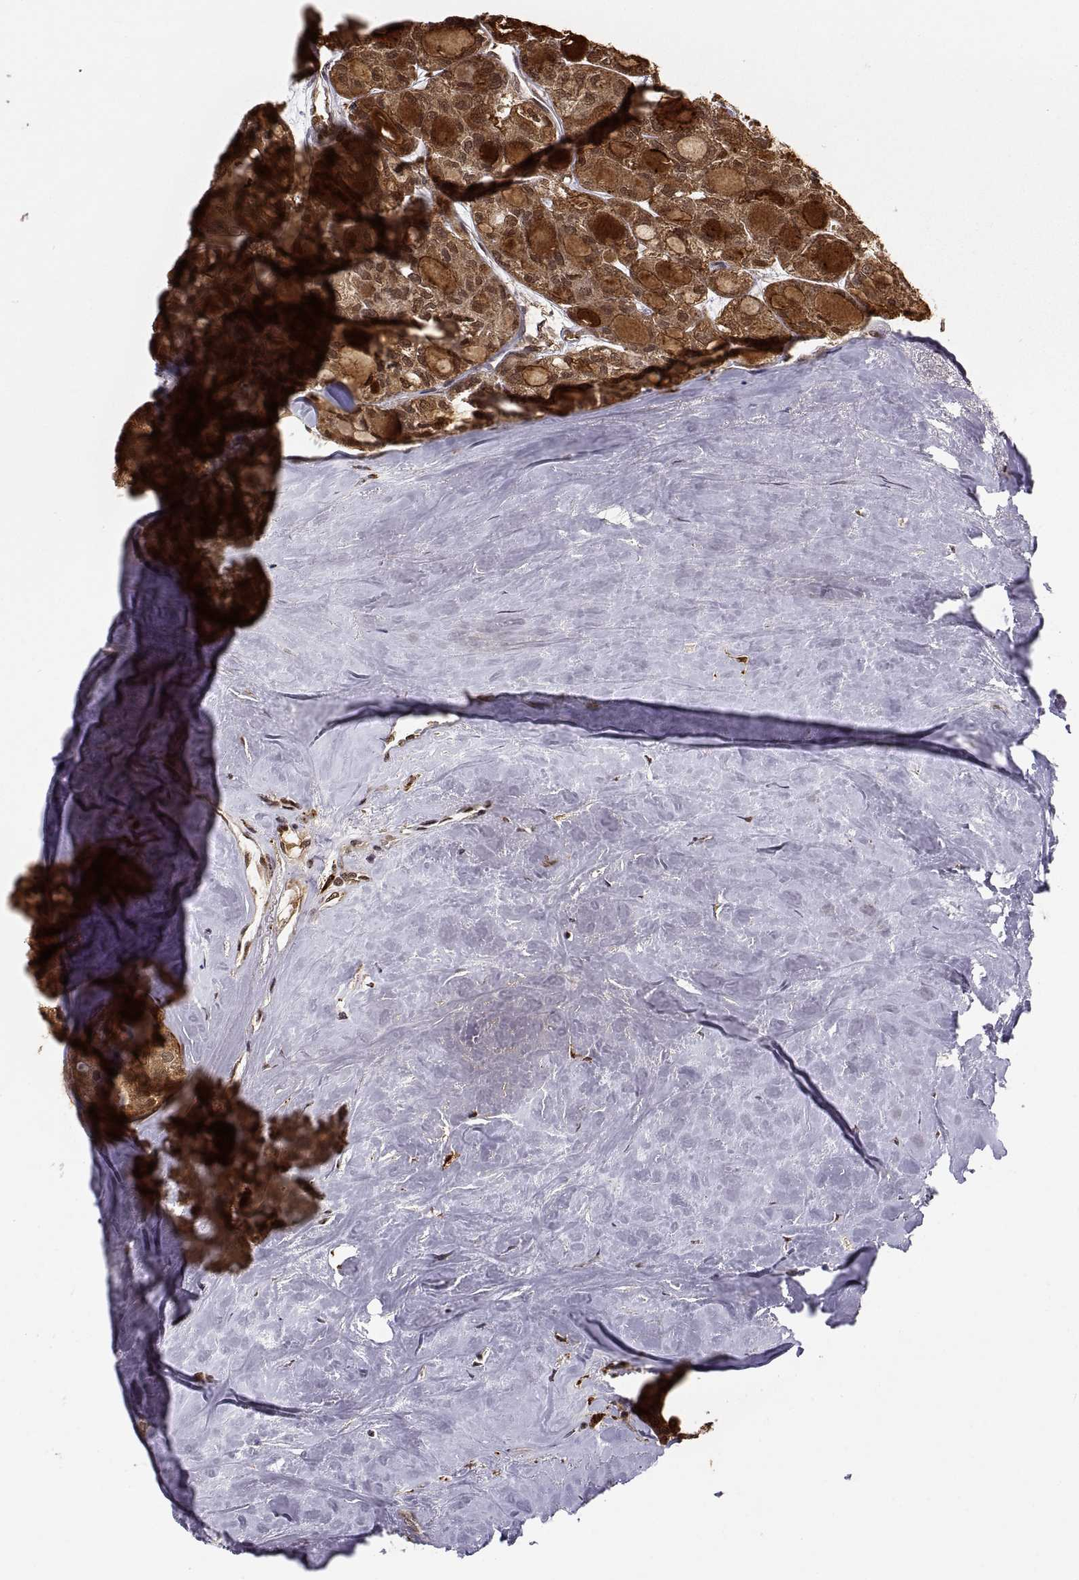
{"staining": {"intensity": "strong", "quantity": ">75%", "location": "cytoplasmic/membranous"}, "tissue": "thyroid cancer", "cell_type": "Tumor cells", "image_type": "cancer", "snomed": [{"axis": "morphology", "description": "Follicular adenoma carcinoma, NOS"}, {"axis": "topography", "description": "Thyroid gland"}], "caption": "Thyroid cancer (follicular adenoma carcinoma) stained with a protein marker exhibits strong staining in tumor cells.", "gene": "PSMC2", "patient": {"sex": "male", "age": 75}}